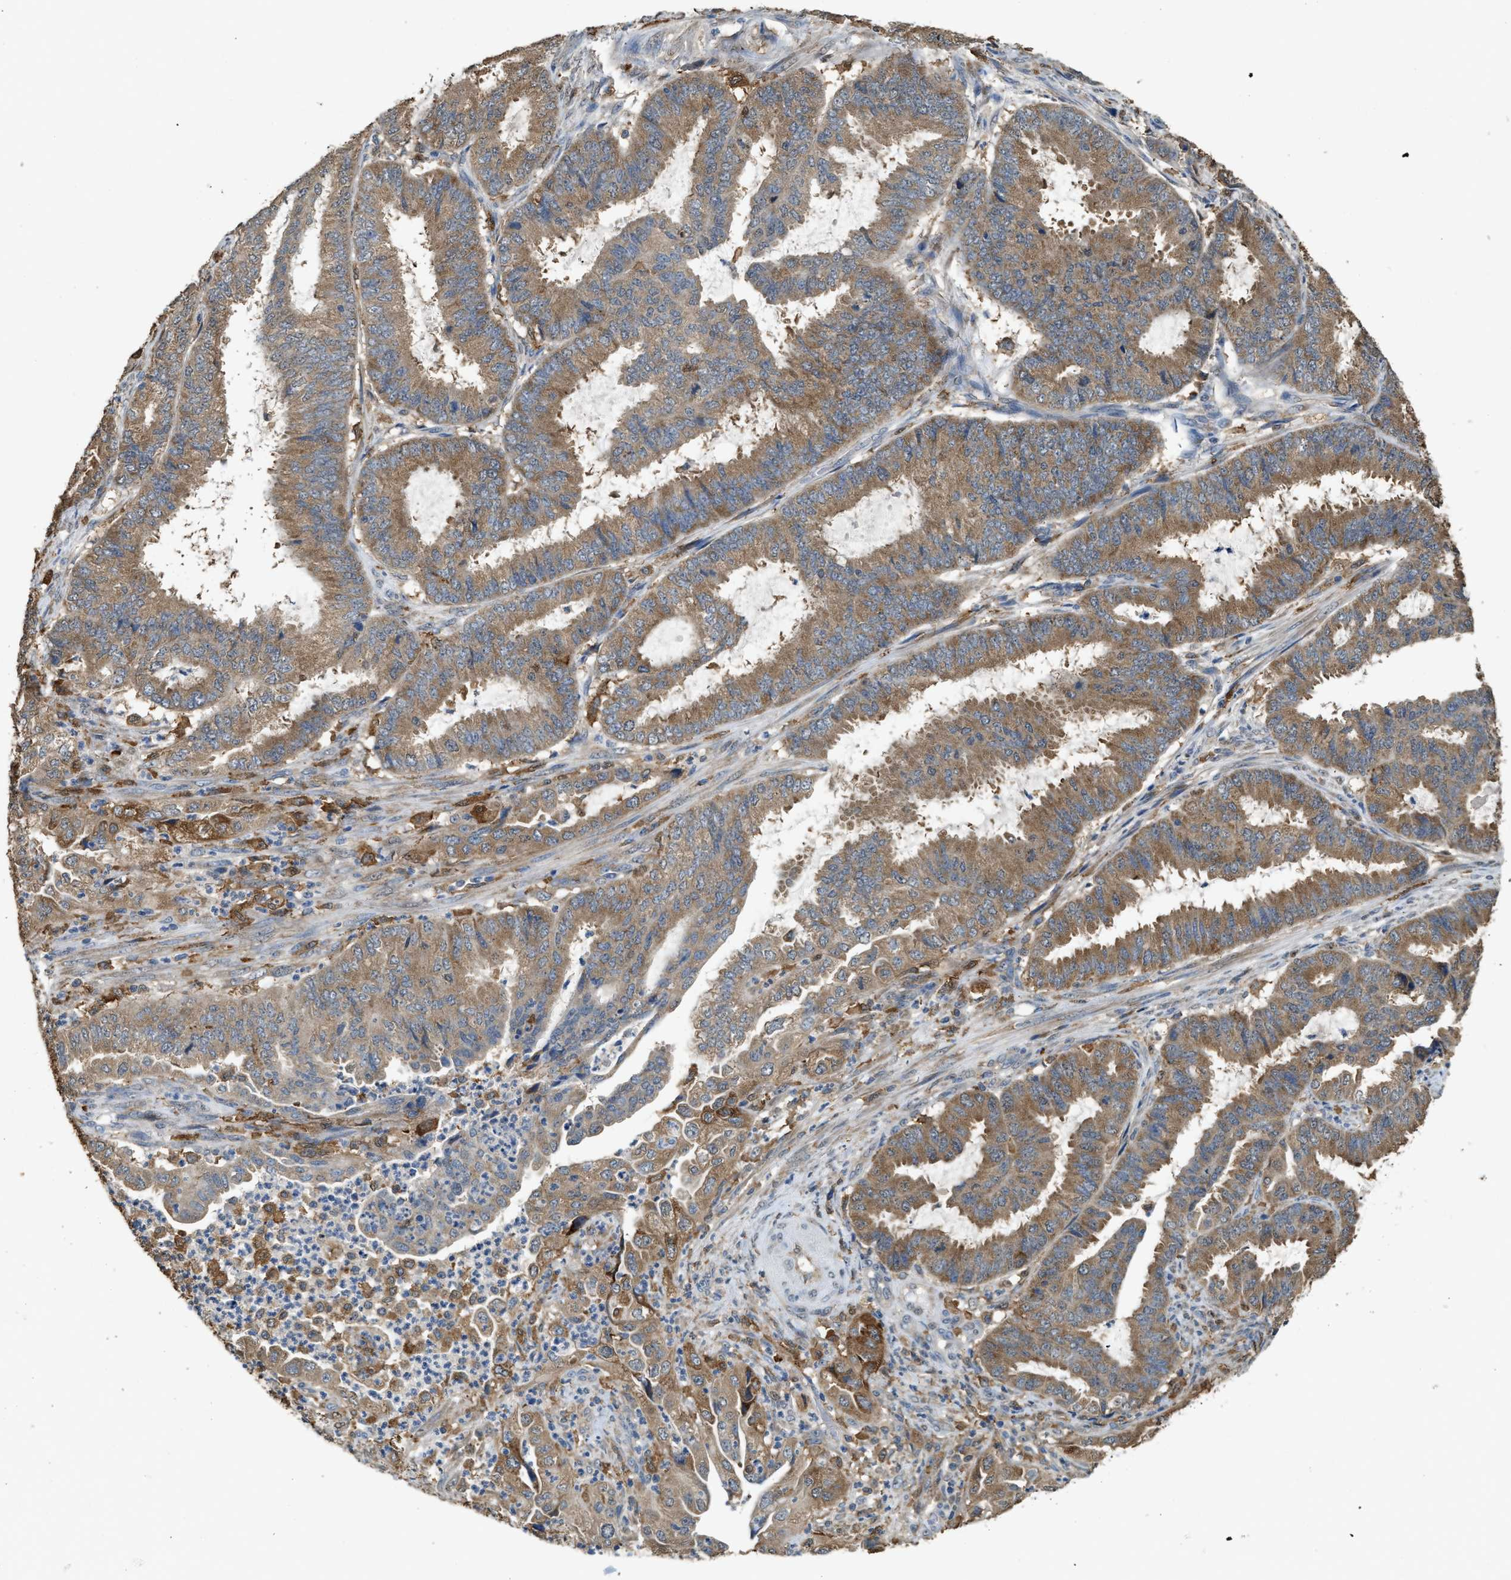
{"staining": {"intensity": "moderate", "quantity": ">75%", "location": "cytoplasmic/membranous"}, "tissue": "endometrial cancer", "cell_type": "Tumor cells", "image_type": "cancer", "snomed": [{"axis": "morphology", "description": "Adenocarcinoma, NOS"}, {"axis": "topography", "description": "Endometrium"}], "caption": "Endometrial cancer (adenocarcinoma) stained with a brown dye demonstrates moderate cytoplasmic/membranous positive staining in approximately >75% of tumor cells.", "gene": "GCN1", "patient": {"sex": "female", "age": 51}}